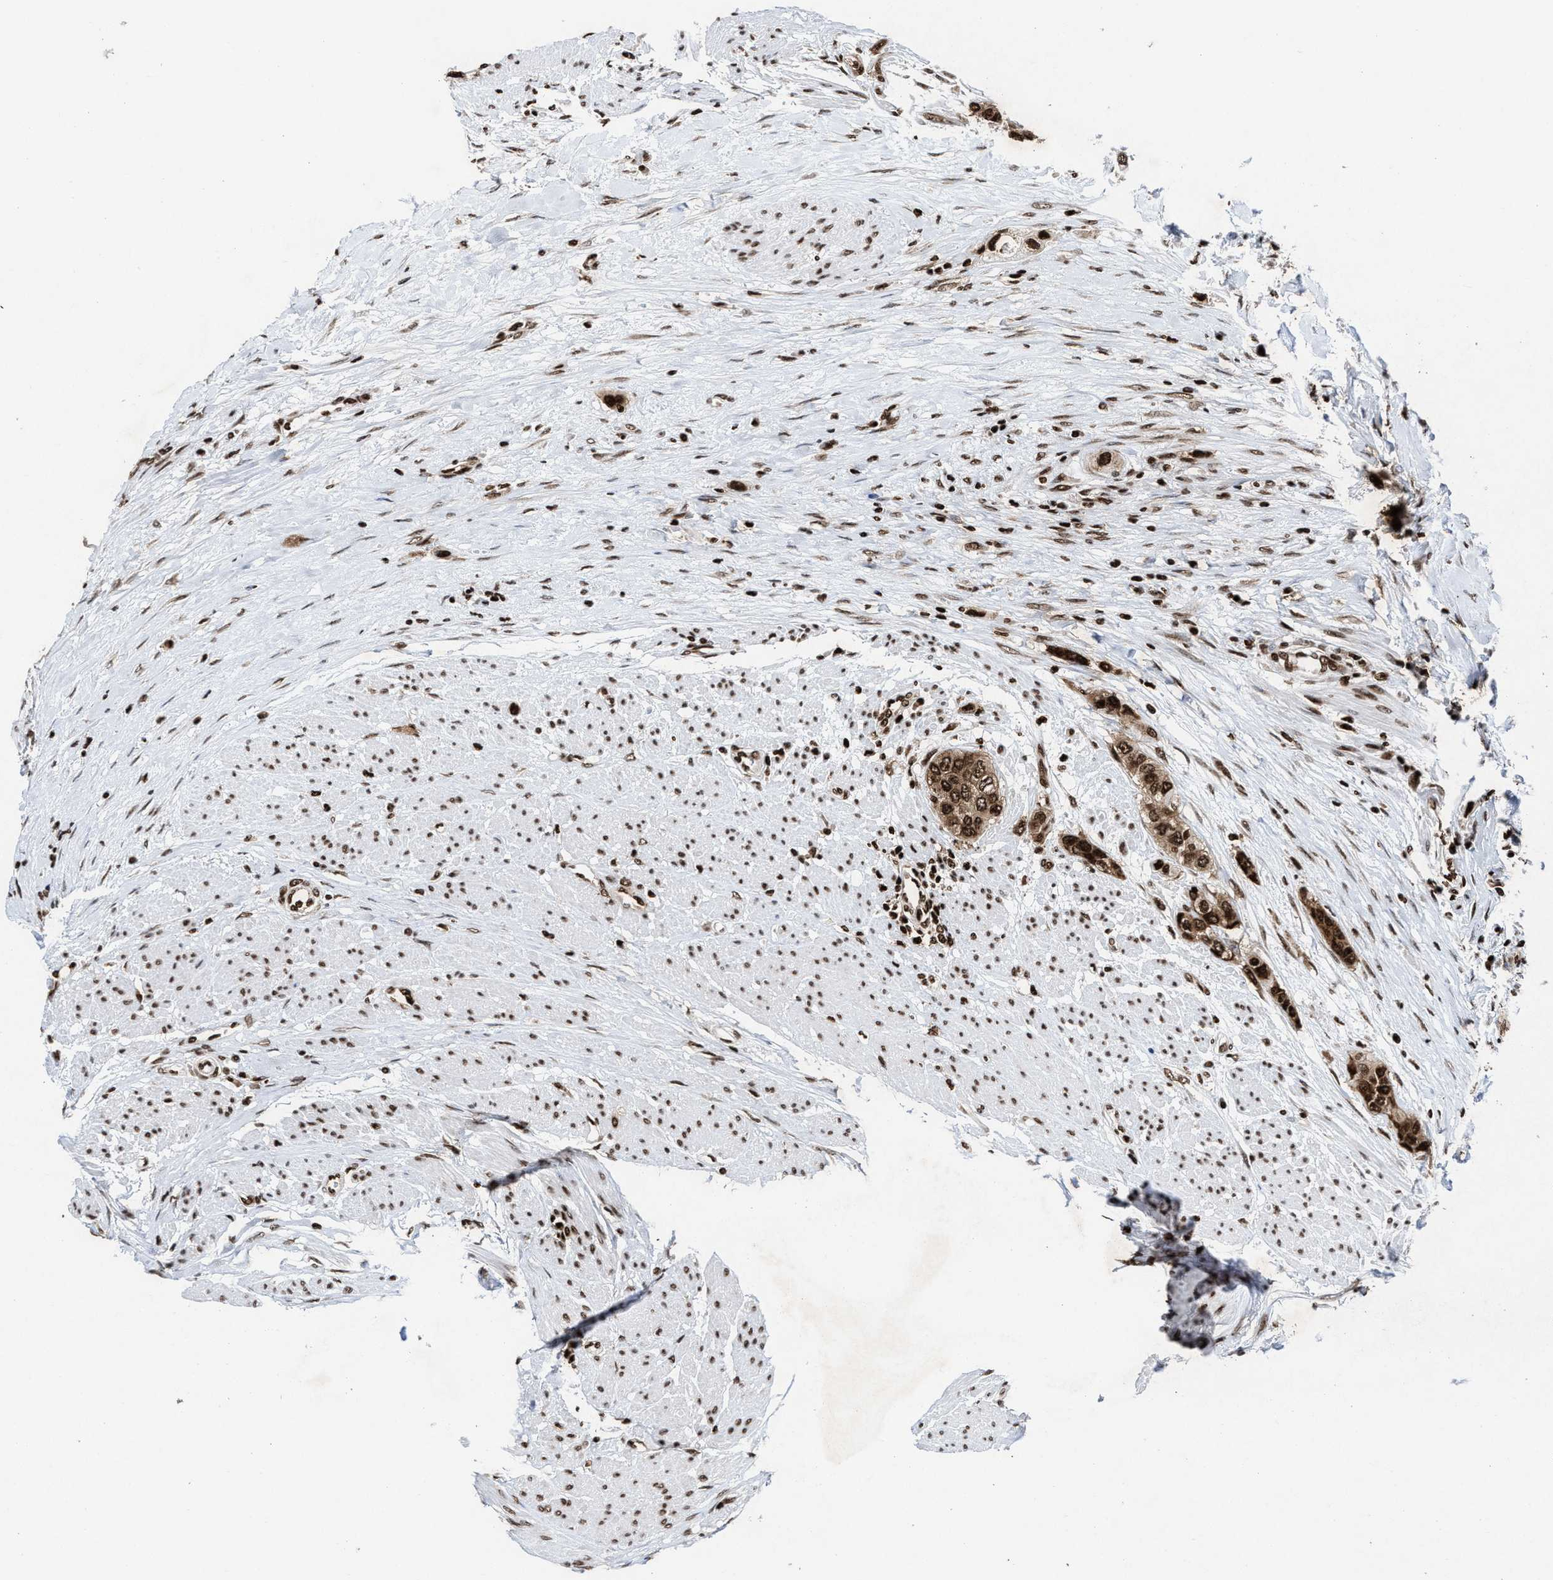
{"staining": {"intensity": "strong", "quantity": ">75%", "location": "cytoplasmic/membranous,nuclear"}, "tissue": "urothelial cancer", "cell_type": "Tumor cells", "image_type": "cancer", "snomed": [{"axis": "morphology", "description": "Urothelial carcinoma, High grade"}, {"axis": "topography", "description": "Urinary bladder"}], "caption": "Urothelial cancer stained for a protein demonstrates strong cytoplasmic/membranous and nuclear positivity in tumor cells.", "gene": "ALYREF", "patient": {"sex": "female", "age": 56}}